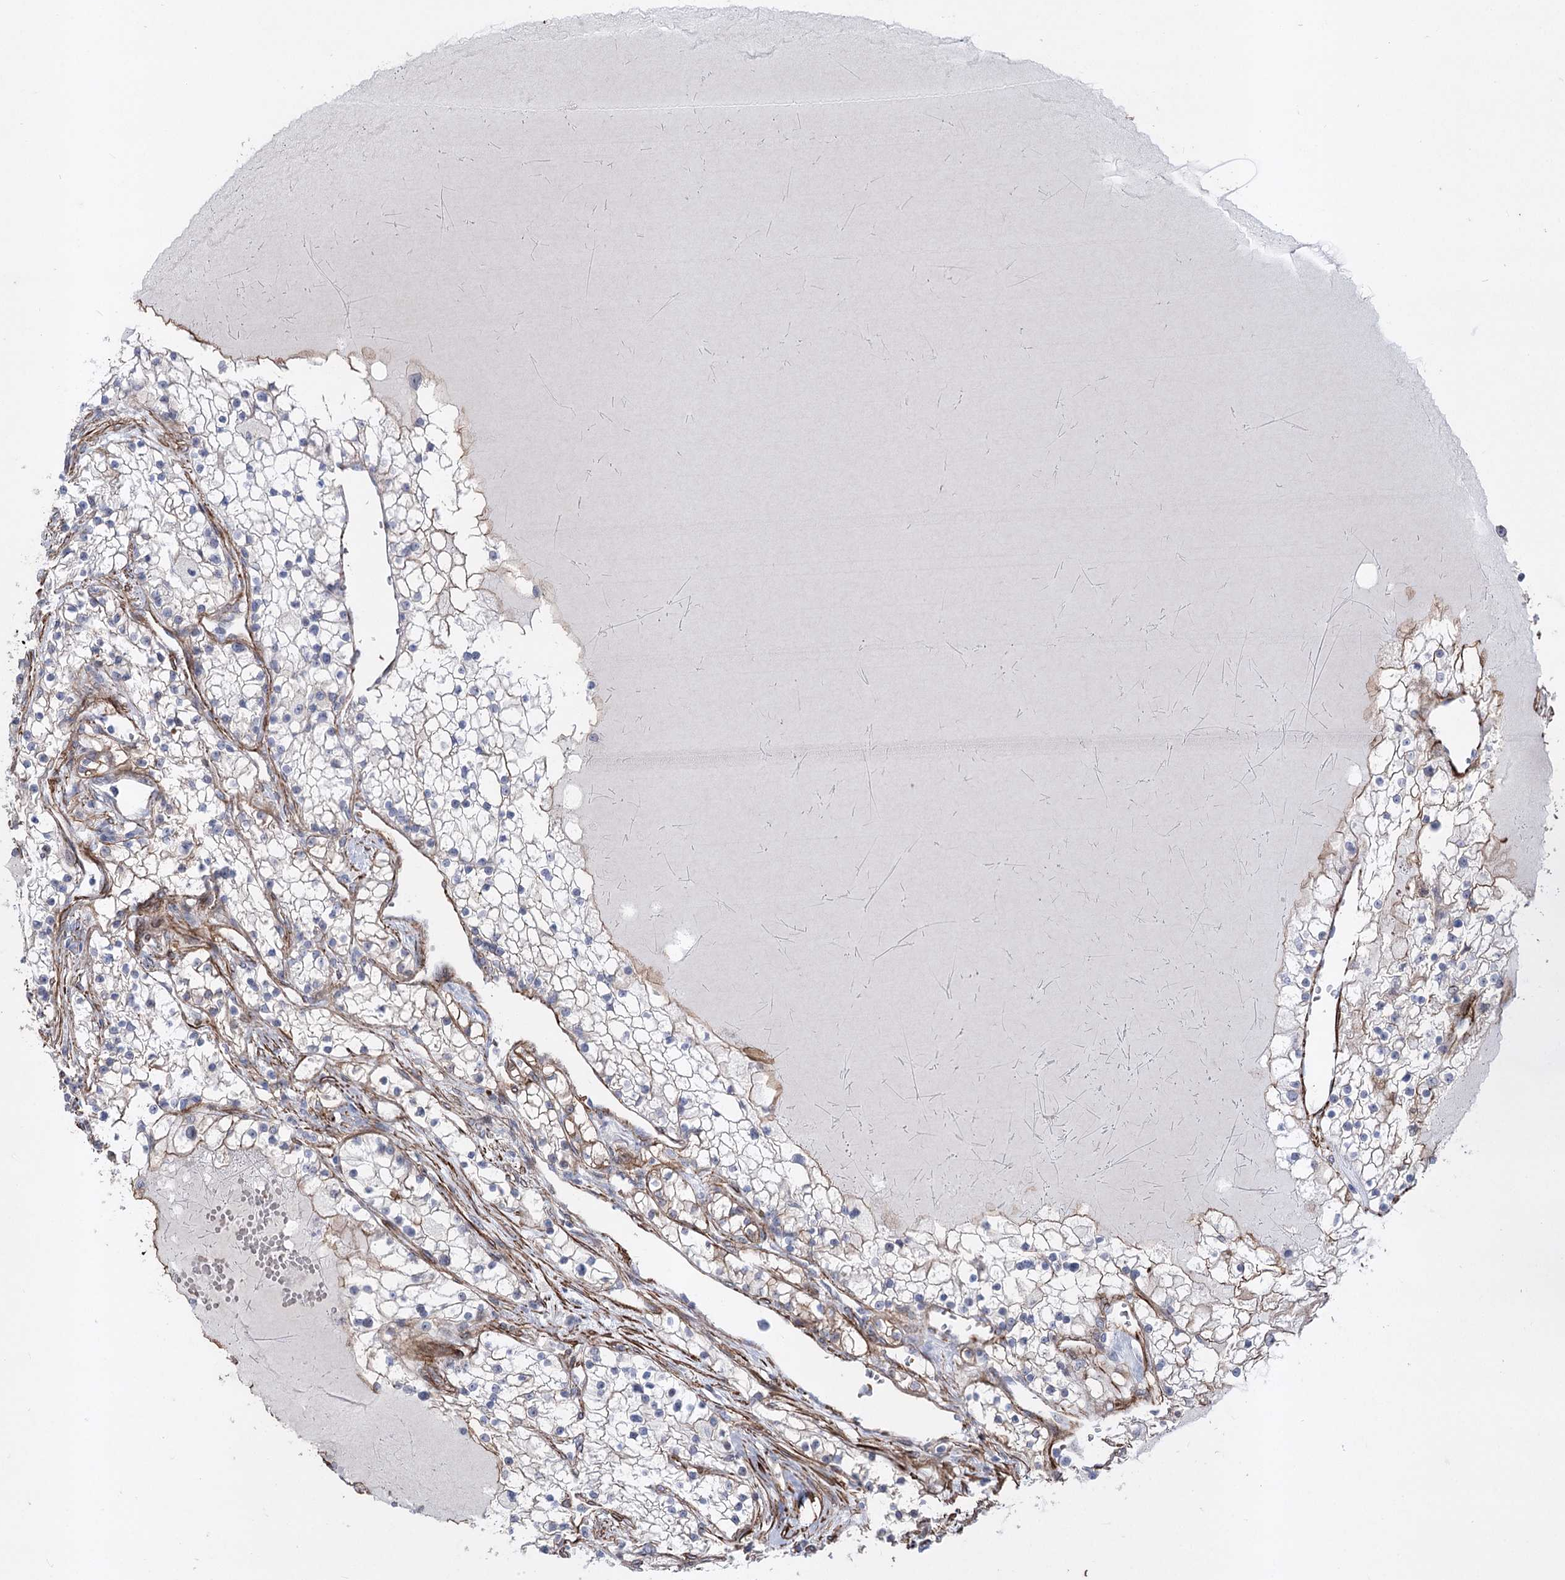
{"staining": {"intensity": "moderate", "quantity": "<25%", "location": "cytoplasmic/membranous"}, "tissue": "renal cancer", "cell_type": "Tumor cells", "image_type": "cancer", "snomed": [{"axis": "morphology", "description": "Normal tissue, NOS"}, {"axis": "morphology", "description": "Adenocarcinoma, NOS"}, {"axis": "topography", "description": "Kidney"}], "caption": "Renal cancer (adenocarcinoma) was stained to show a protein in brown. There is low levels of moderate cytoplasmic/membranous positivity in approximately <25% of tumor cells.", "gene": "ARHGAP20", "patient": {"sex": "male", "age": 68}}